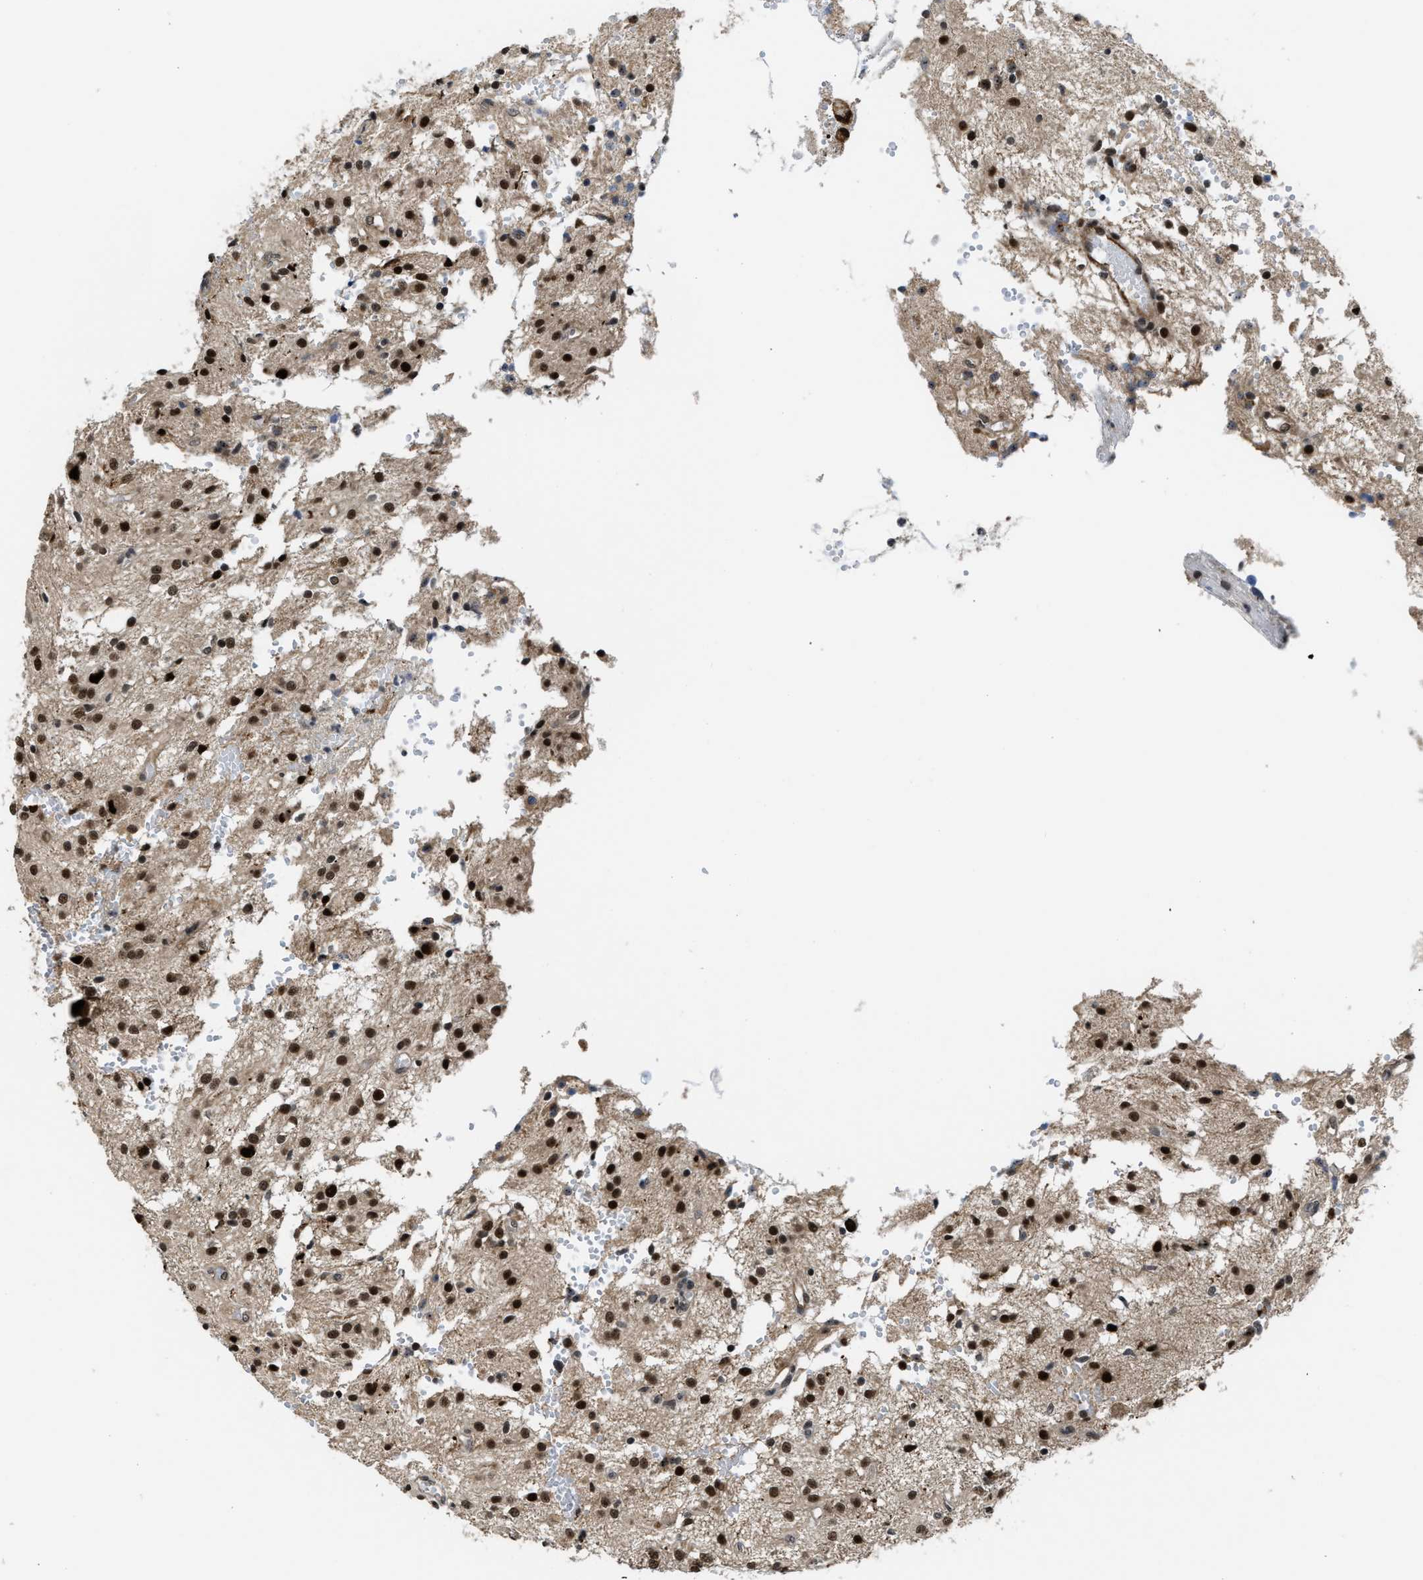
{"staining": {"intensity": "strong", "quantity": ">75%", "location": "cytoplasmic/membranous,nuclear"}, "tissue": "glioma", "cell_type": "Tumor cells", "image_type": "cancer", "snomed": [{"axis": "morphology", "description": "Glioma, malignant, High grade"}, {"axis": "topography", "description": "Brain"}], "caption": "Protein analysis of malignant glioma (high-grade) tissue shows strong cytoplasmic/membranous and nuclear expression in approximately >75% of tumor cells.", "gene": "ZNF250", "patient": {"sex": "female", "age": 59}}